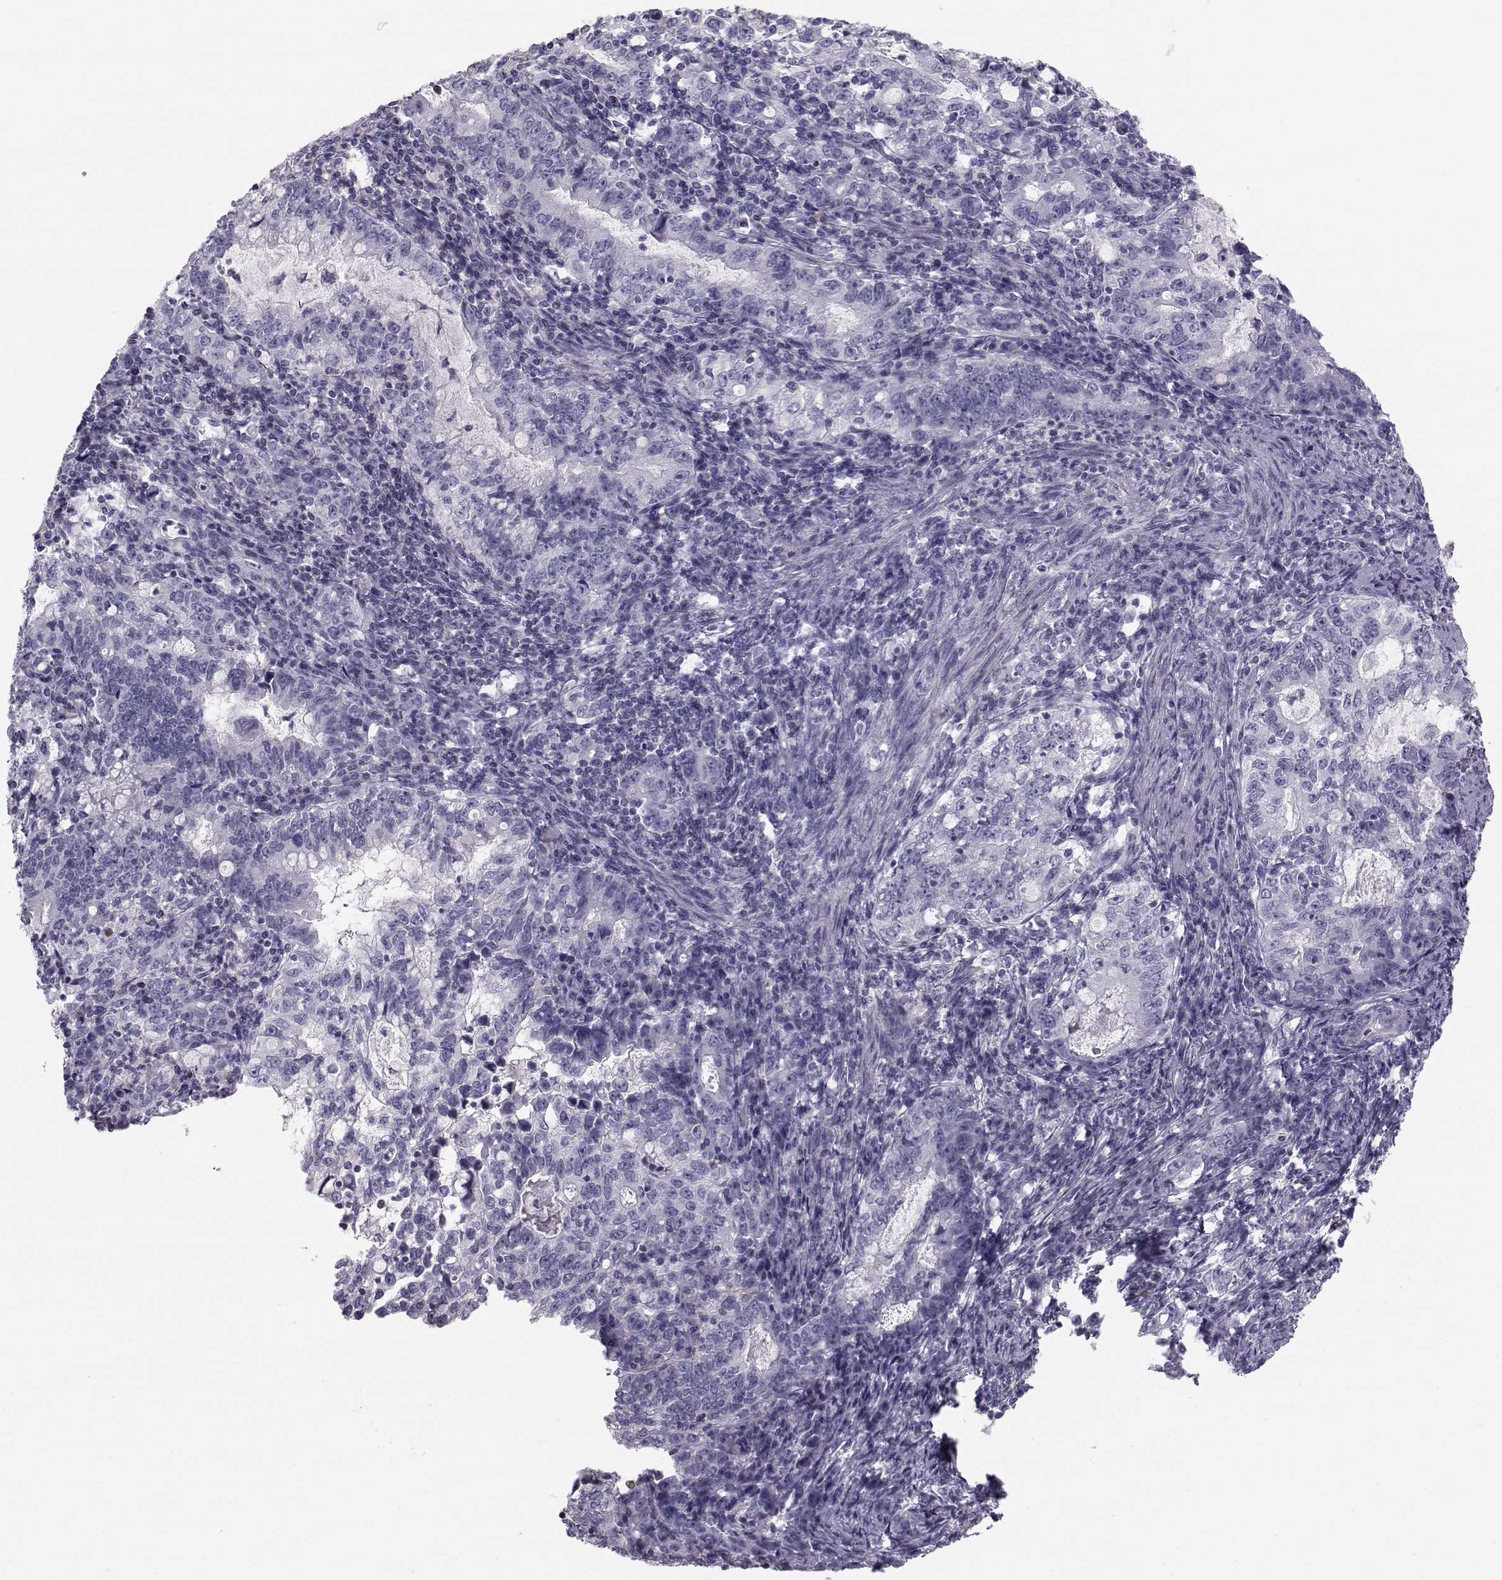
{"staining": {"intensity": "negative", "quantity": "none", "location": "none"}, "tissue": "stomach cancer", "cell_type": "Tumor cells", "image_type": "cancer", "snomed": [{"axis": "morphology", "description": "Adenocarcinoma, NOS"}, {"axis": "topography", "description": "Stomach, lower"}], "caption": "The immunohistochemistry micrograph has no significant expression in tumor cells of adenocarcinoma (stomach) tissue.", "gene": "GARIN3", "patient": {"sex": "female", "age": 72}}